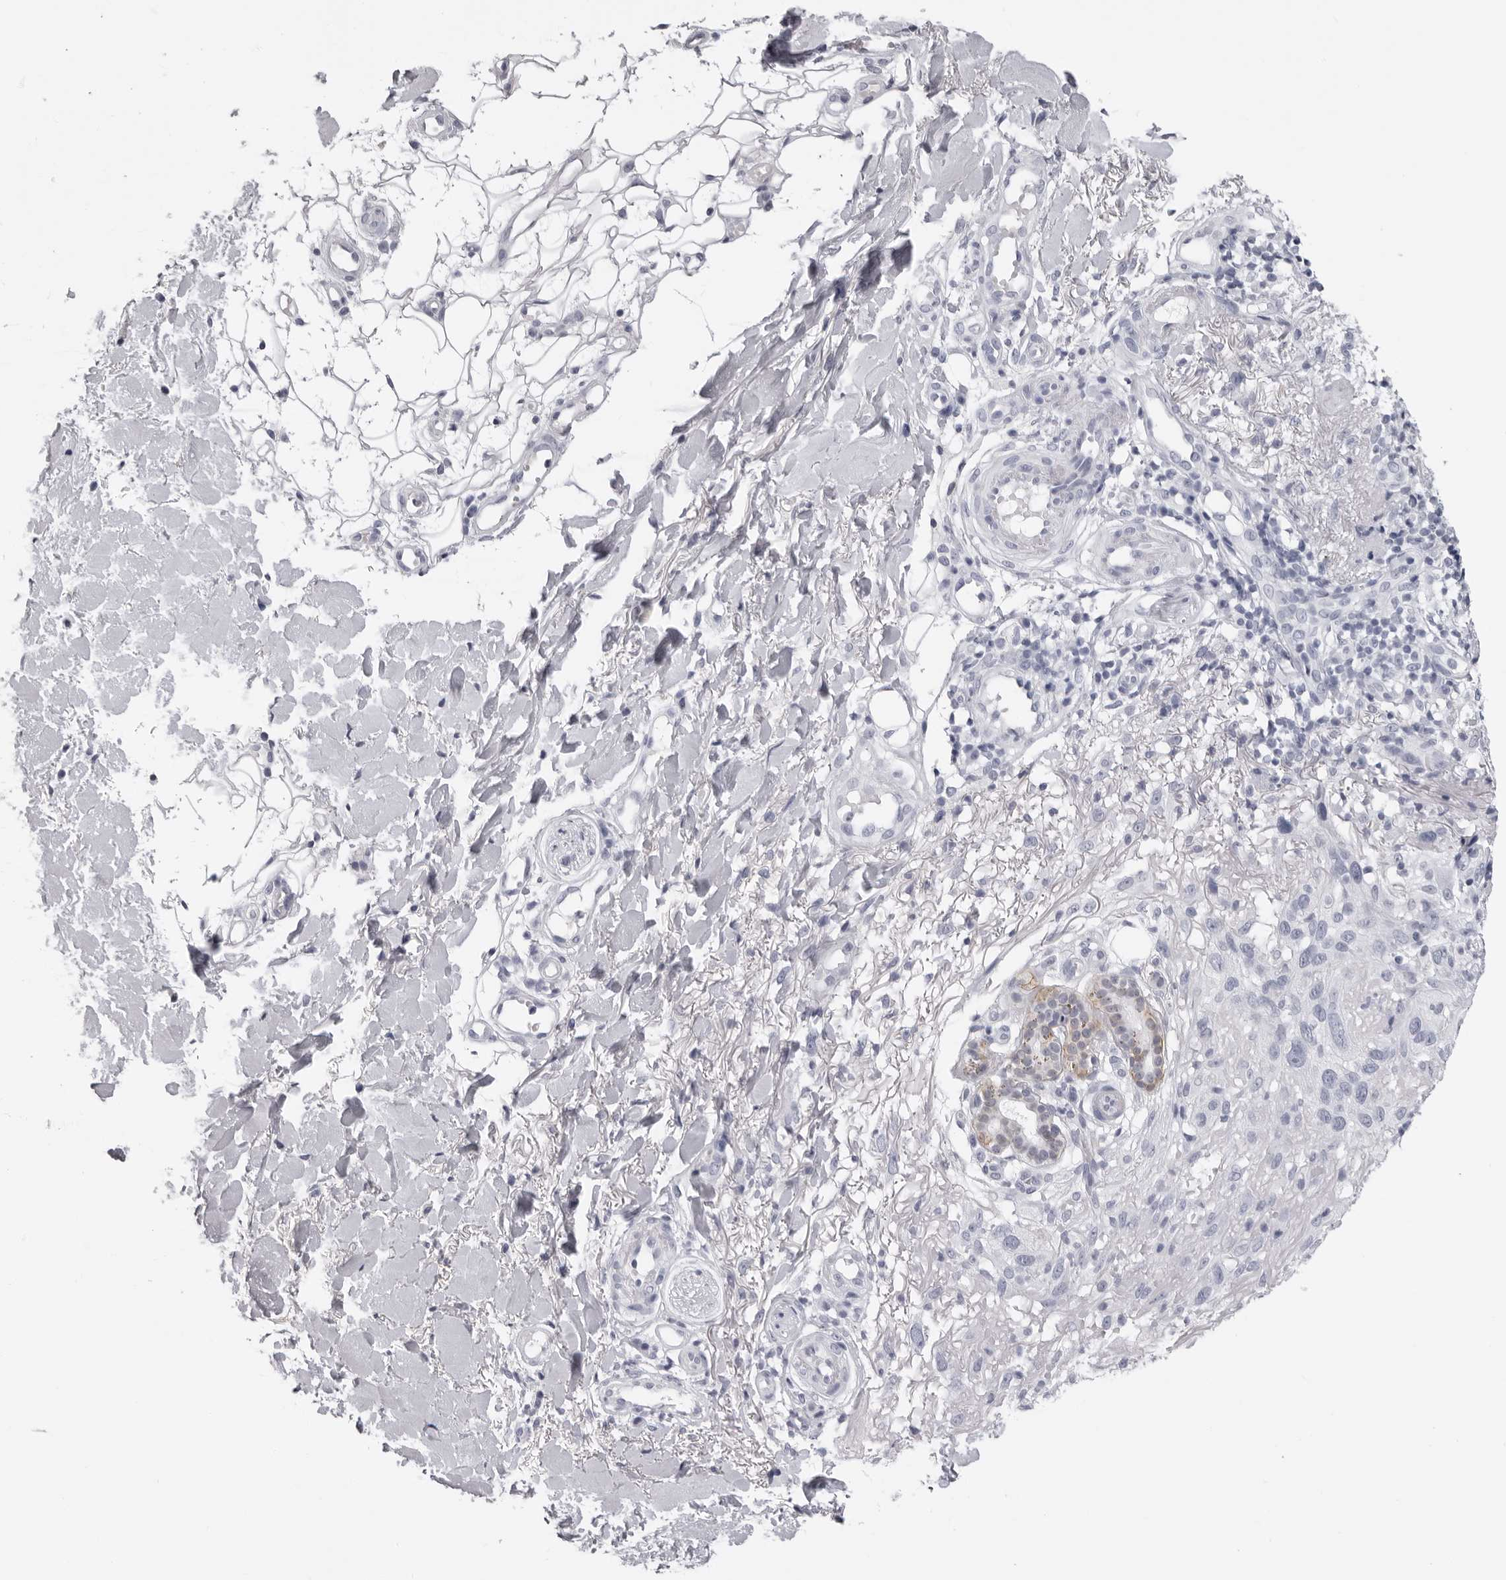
{"staining": {"intensity": "negative", "quantity": "none", "location": "none"}, "tissue": "skin cancer", "cell_type": "Tumor cells", "image_type": "cancer", "snomed": [{"axis": "morphology", "description": "Normal tissue, NOS"}, {"axis": "morphology", "description": "Squamous cell carcinoma, NOS"}, {"axis": "topography", "description": "Skin"}], "caption": "There is no significant staining in tumor cells of squamous cell carcinoma (skin). (DAB (3,3'-diaminobenzidine) immunohistochemistry (IHC), high magnification).", "gene": "DNALI1", "patient": {"sex": "female", "age": 96}}